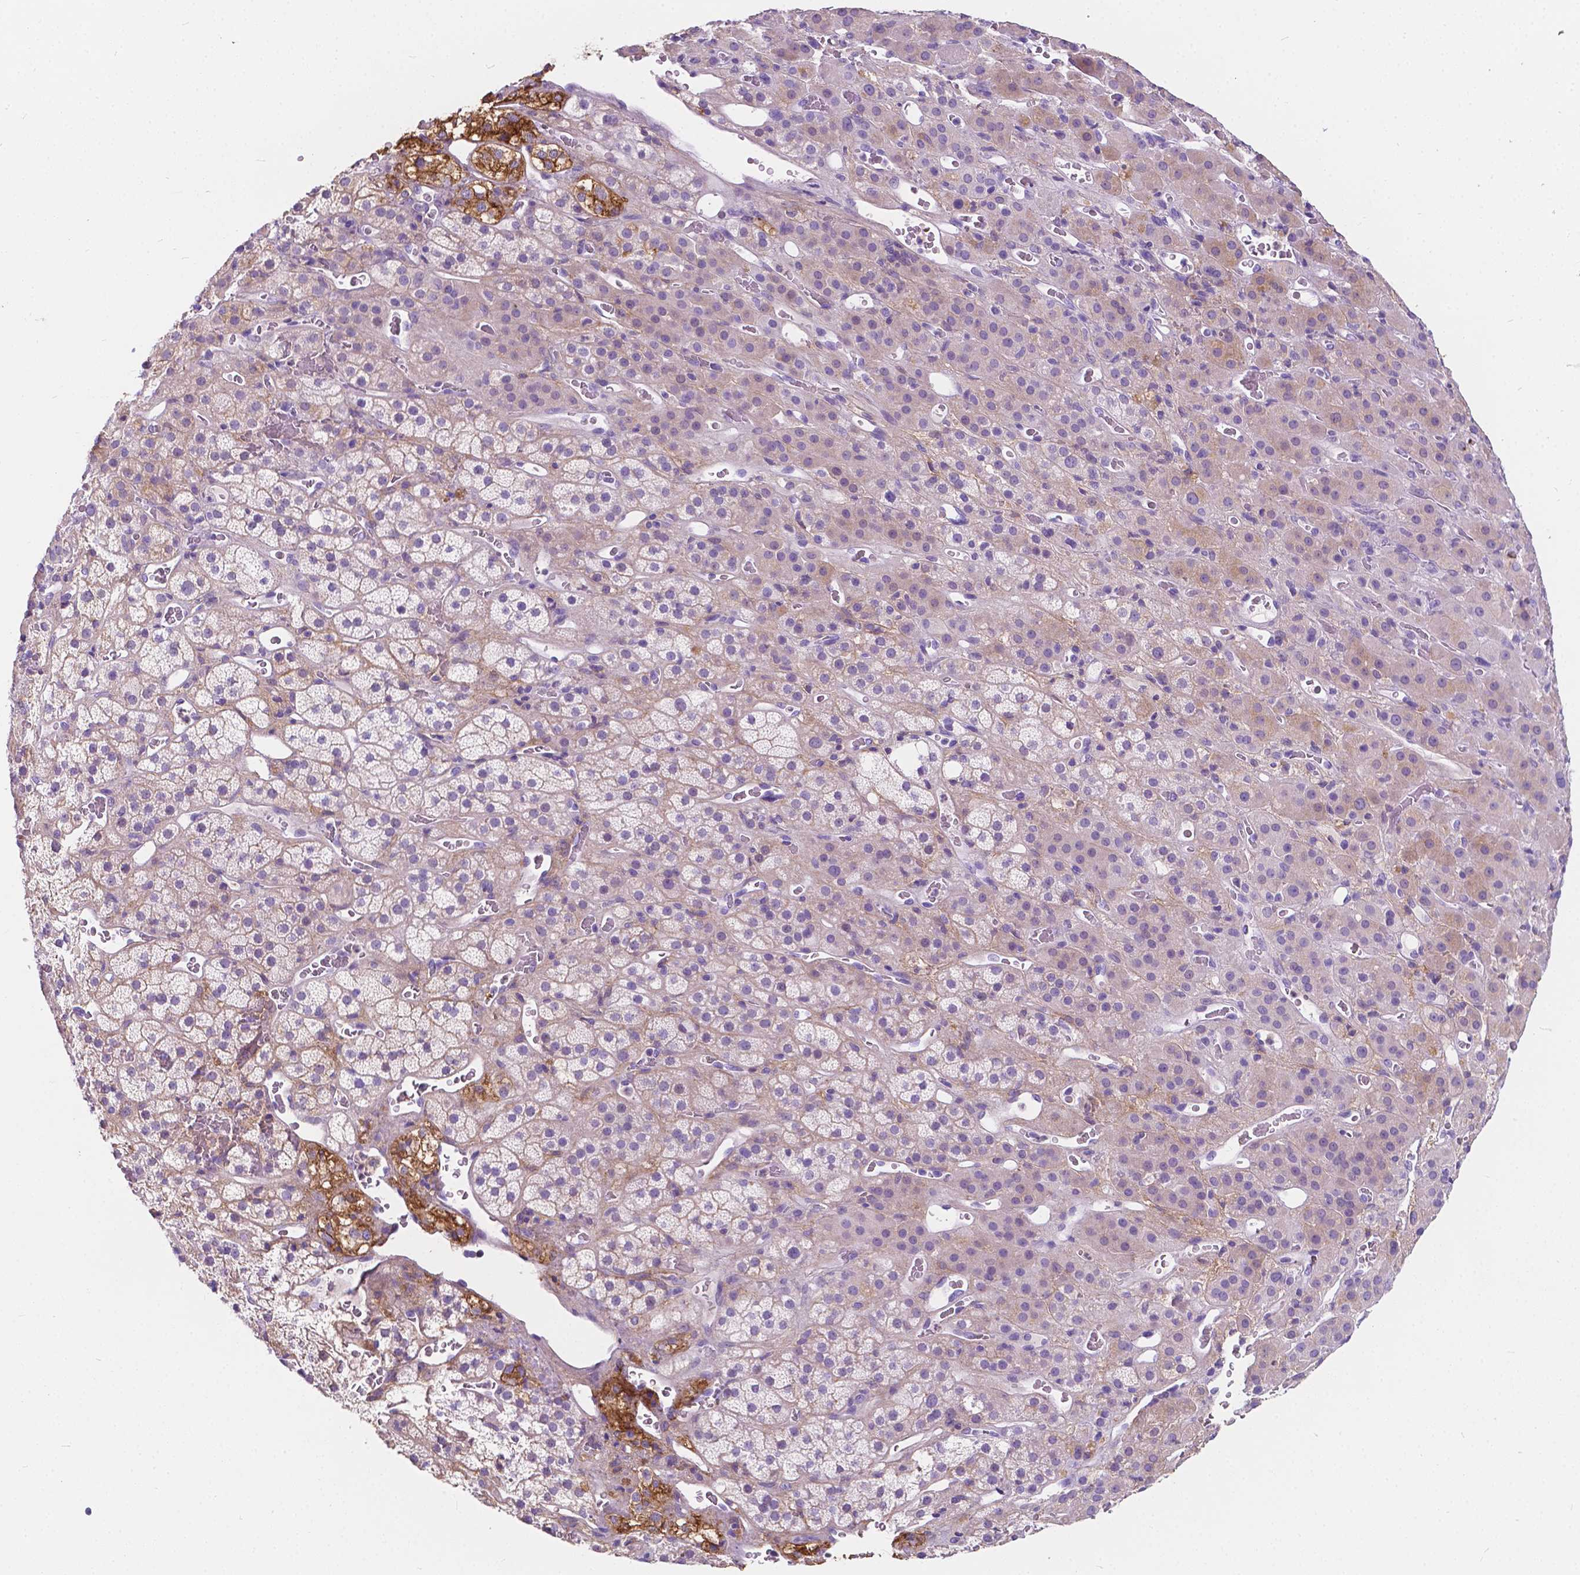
{"staining": {"intensity": "strong", "quantity": "<25%", "location": "cytoplasmic/membranous"}, "tissue": "adrenal gland", "cell_type": "Glandular cells", "image_type": "normal", "snomed": [{"axis": "morphology", "description": "Normal tissue, NOS"}, {"axis": "topography", "description": "Adrenal gland"}], "caption": "Protein staining demonstrates strong cytoplasmic/membranous positivity in approximately <25% of glandular cells in unremarkable adrenal gland.", "gene": "GNAO1", "patient": {"sex": "male", "age": 57}}